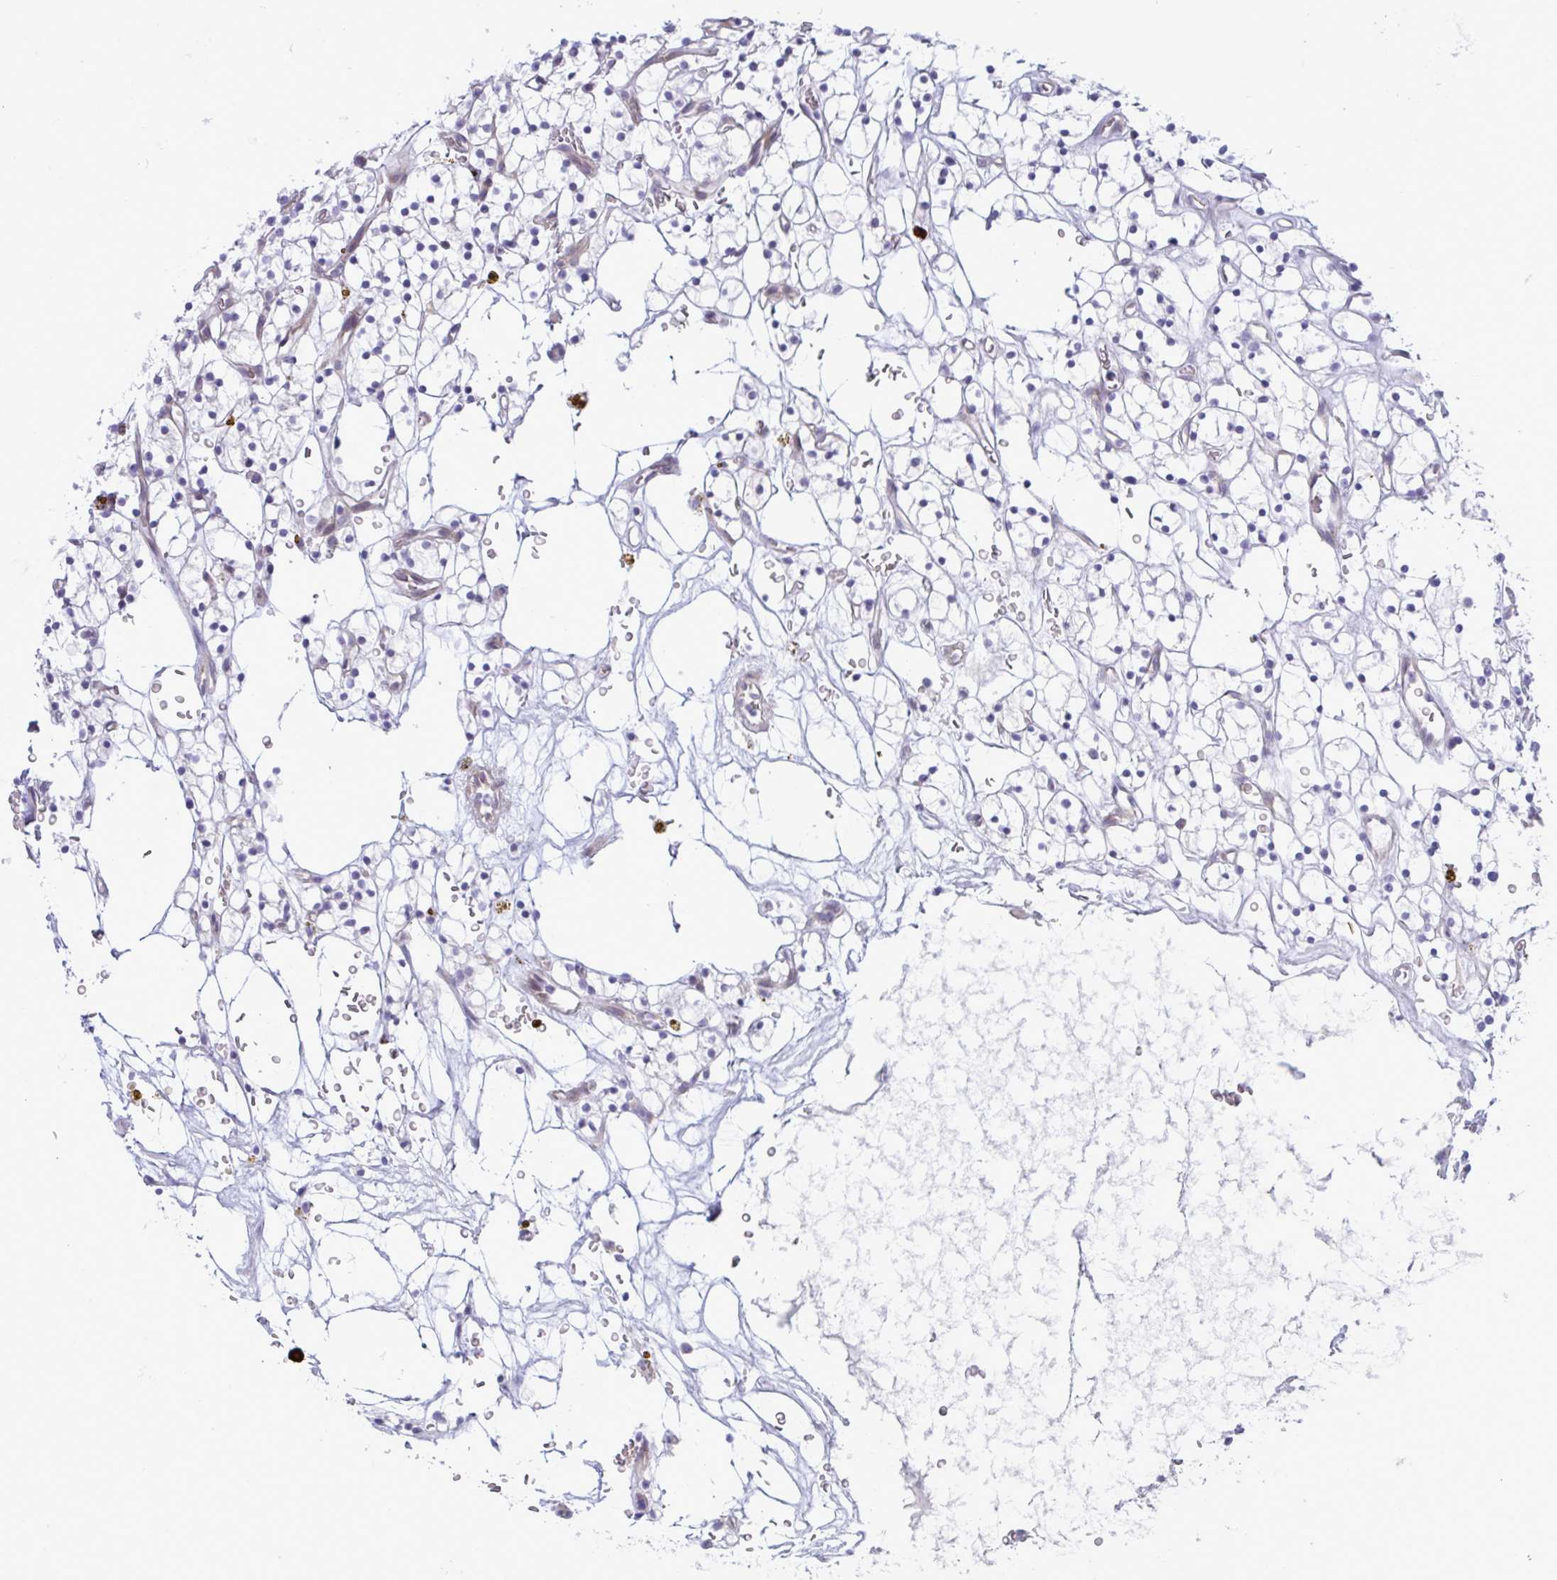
{"staining": {"intensity": "negative", "quantity": "none", "location": "none"}, "tissue": "renal cancer", "cell_type": "Tumor cells", "image_type": "cancer", "snomed": [{"axis": "morphology", "description": "Adenocarcinoma, NOS"}, {"axis": "topography", "description": "Kidney"}], "caption": "Protein analysis of renal cancer displays no significant expression in tumor cells.", "gene": "ZNF684", "patient": {"sex": "female", "age": 64}}